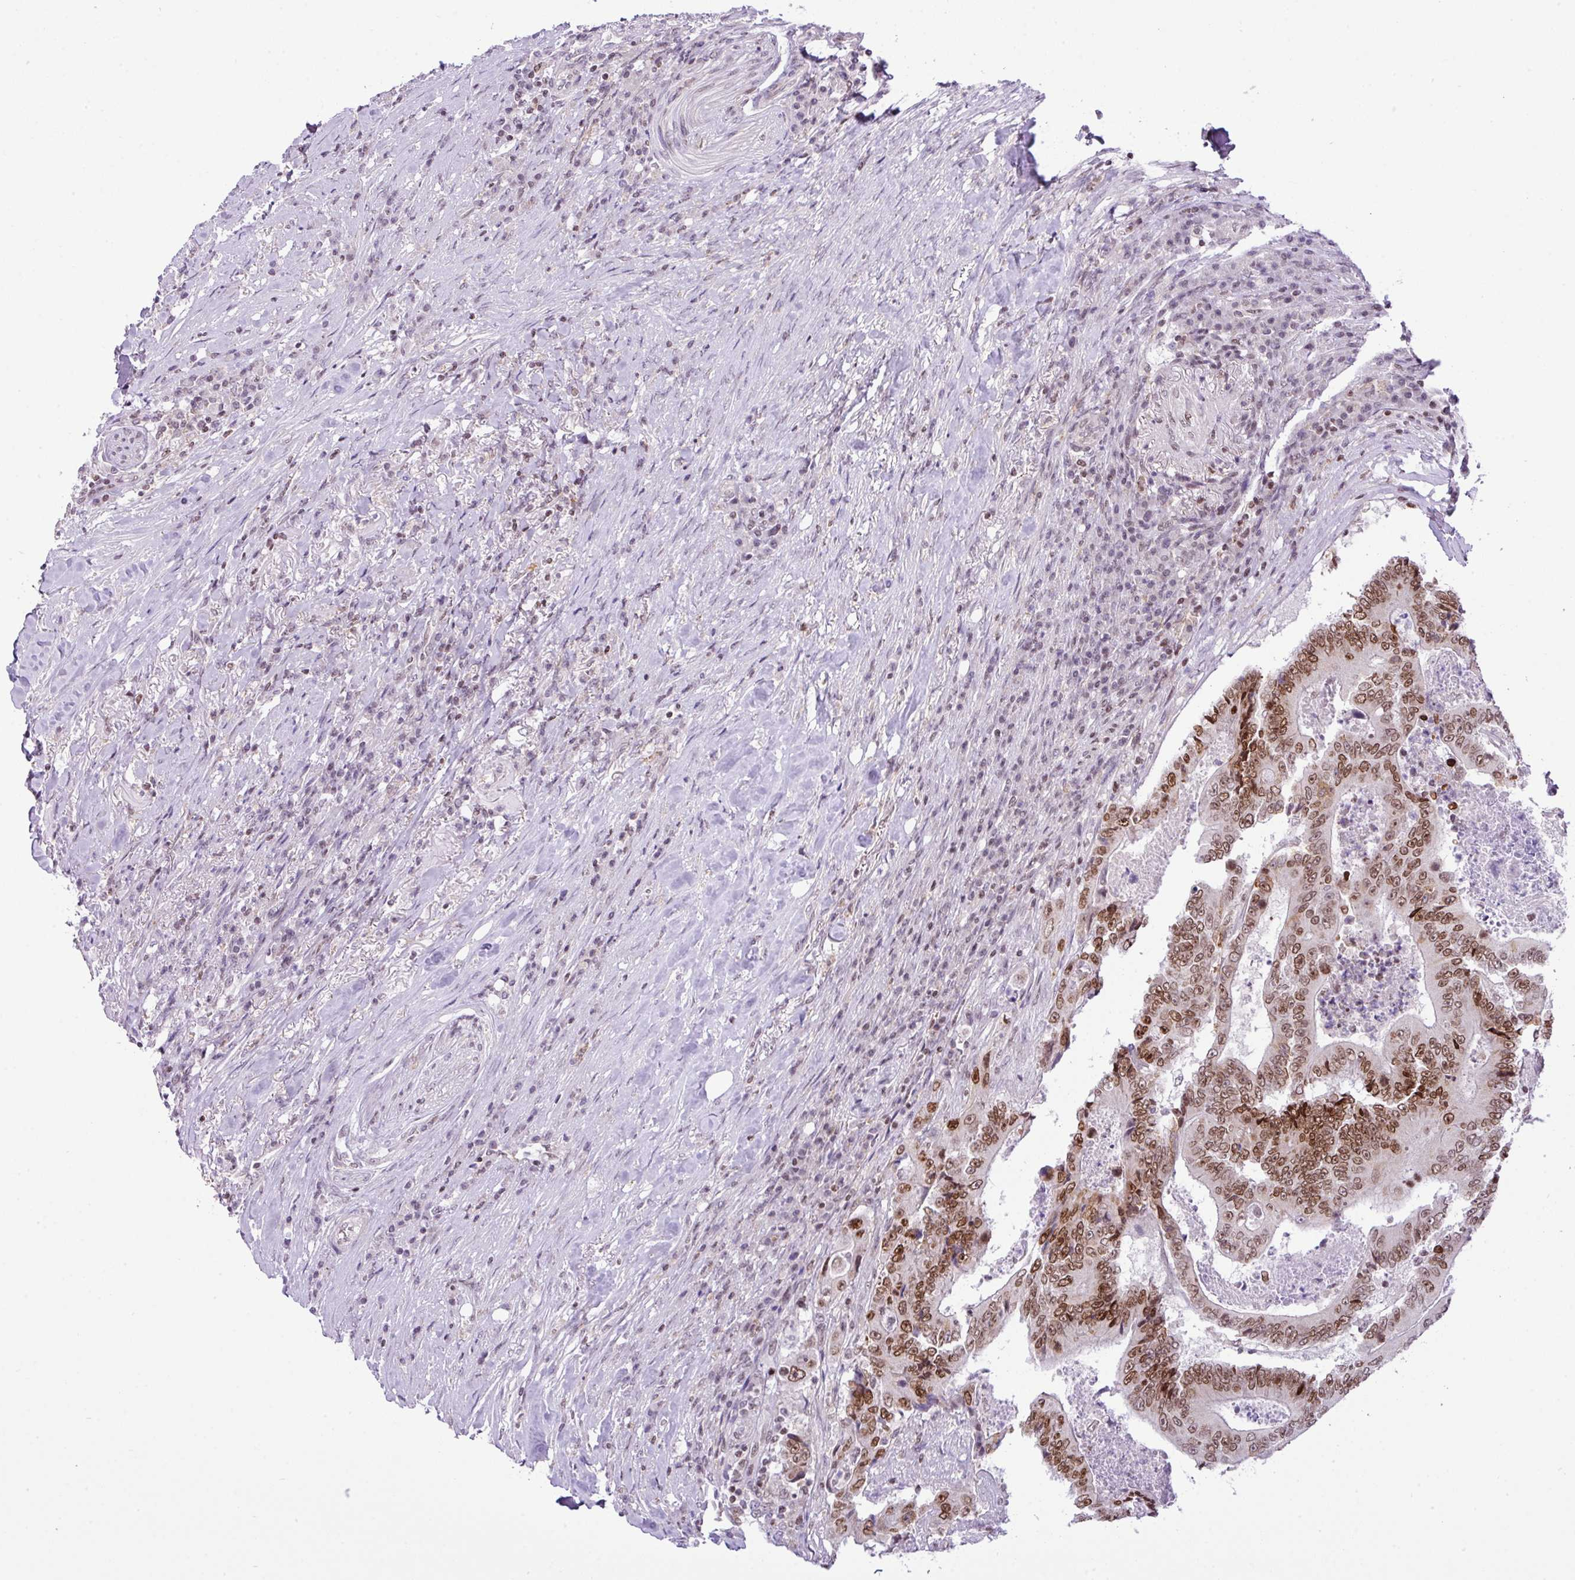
{"staining": {"intensity": "moderate", "quantity": ">75%", "location": "nuclear"}, "tissue": "colorectal cancer", "cell_type": "Tumor cells", "image_type": "cancer", "snomed": [{"axis": "morphology", "description": "Adenocarcinoma, NOS"}, {"axis": "topography", "description": "Colon"}], "caption": "About >75% of tumor cells in colorectal cancer demonstrate moderate nuclear protein positivity as visualized by brown immunohistochemical staining.", "gene": "CCDC137", "patient": {"sex": "male", "age": 83}}